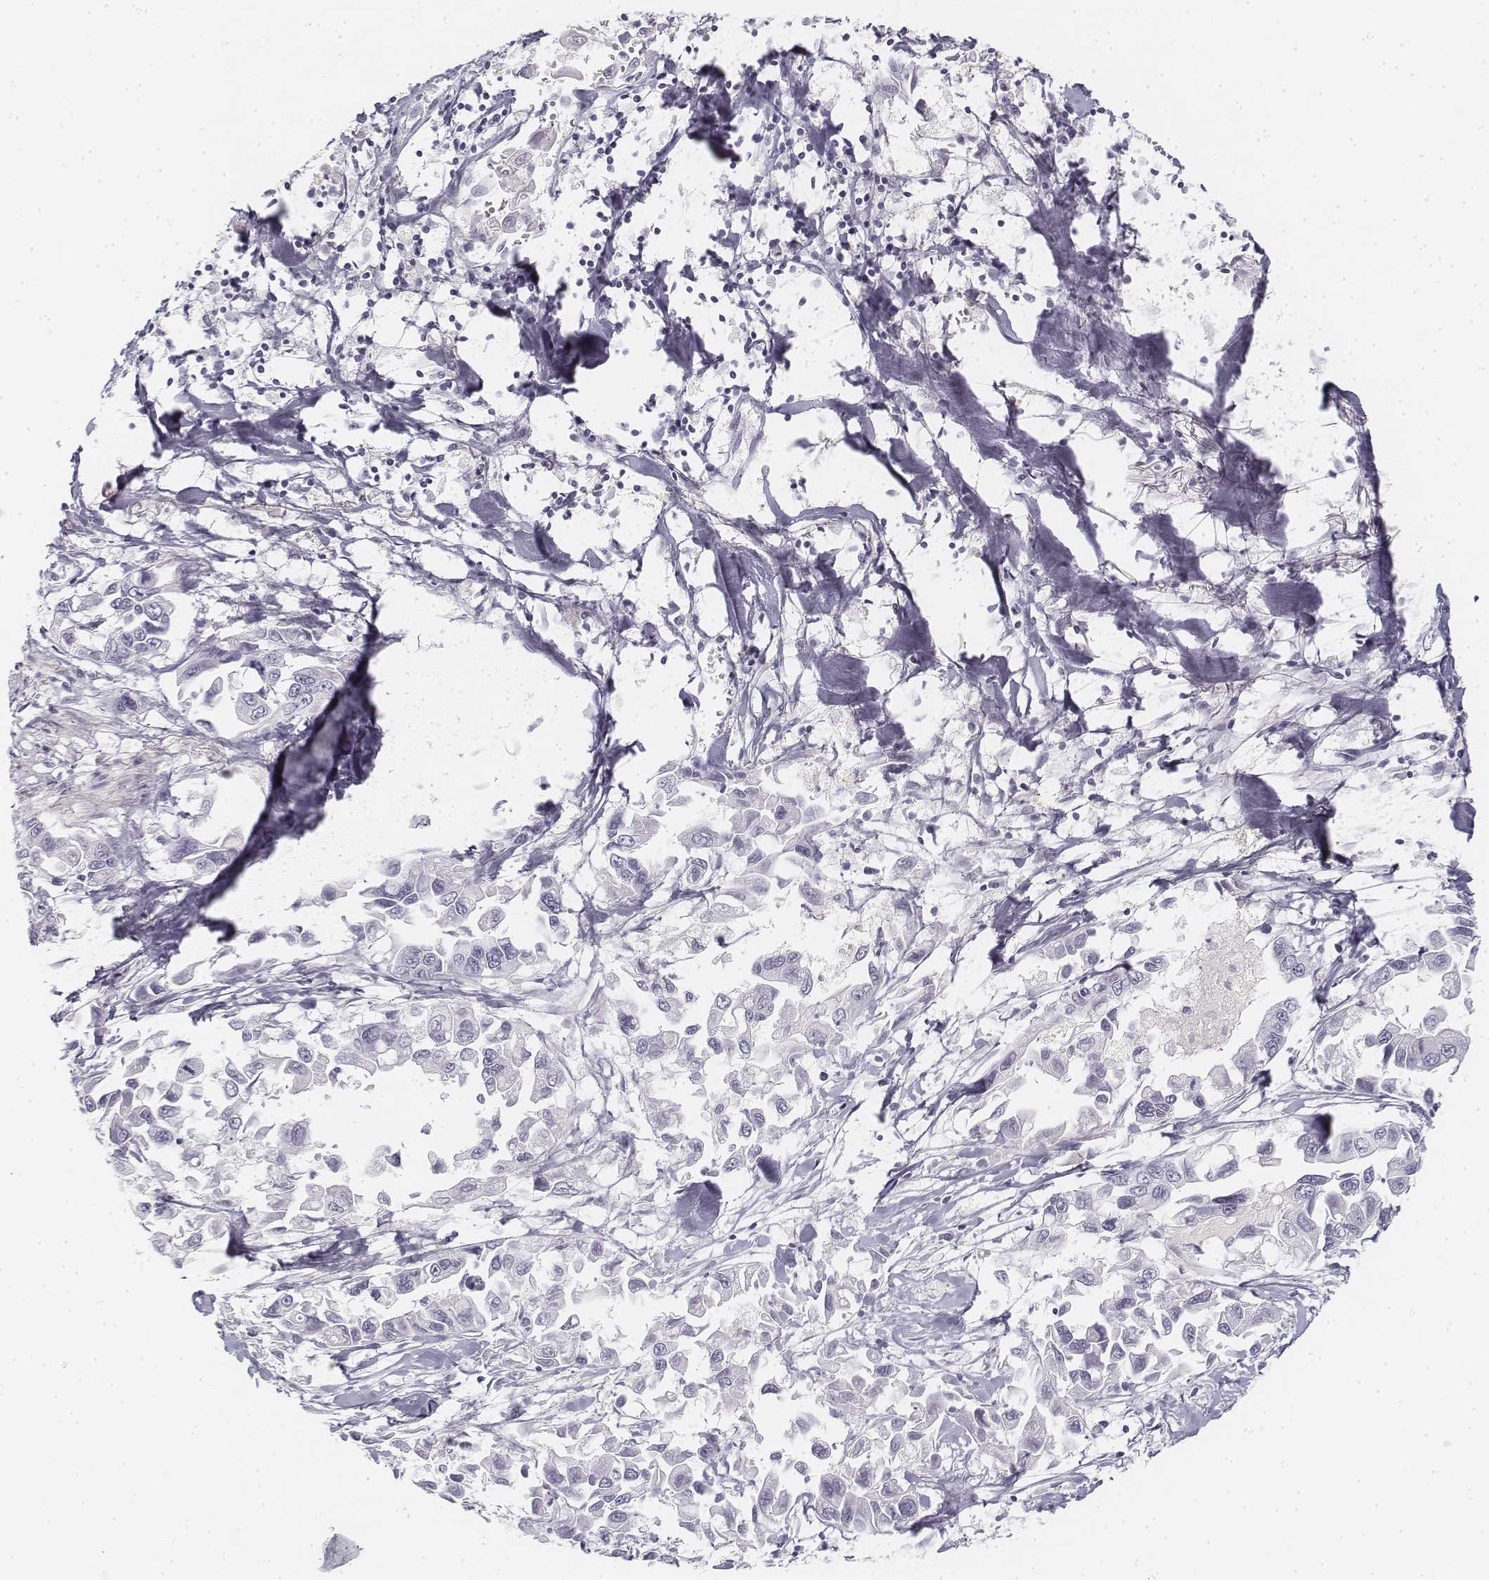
{"staining": {"intensity": "negative", "quantity": "none", "location": "none"}, "tissue": "pancreatic cancer", "cell_type": "Tumor cells", "image_type": "cancer", "snomed": [{"axis": "morphology", "description": "Adenocarcinoma, NOS"}, {"axis": "topography", "description": "Pancreas"}], "caption": "This is an immunohistochemistry micrograph of human adenocarcinoma (pancreatic). There is no staining in tumor cells.", "gene": "KRT25", "patient": {"sex": "female", "age": 83}}